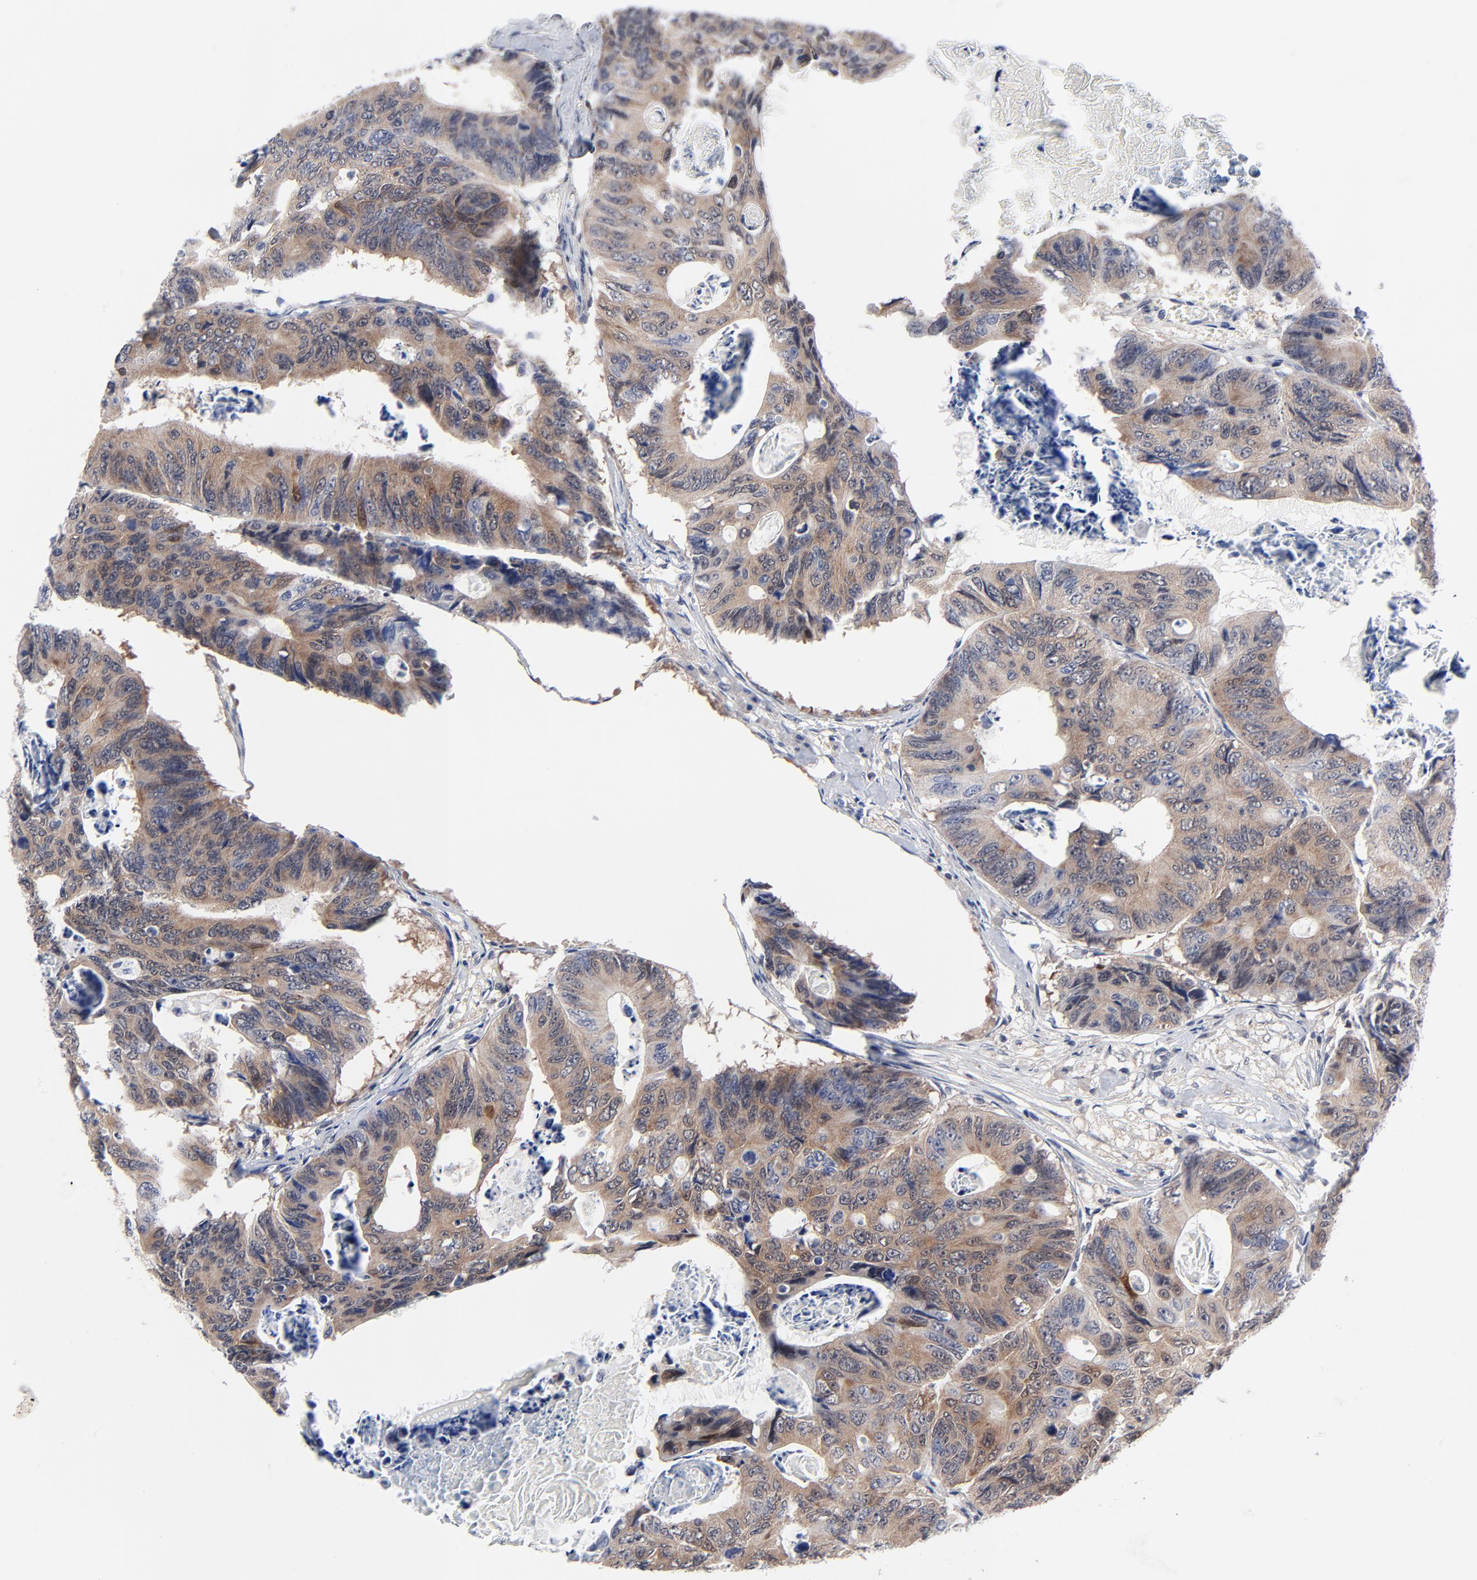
{"staining": {"intensity": "weak", "quantity": "25%-75%", "location": "cytoplasmic/membranous"}, "tissue": "colorectal cancer", "cell_type": "Tumor cells", "image_type": "cancer", "snomed": [{"axis": "morphology", "description": "Adenocarcinoma, NOS"}, {"axis": "topography", "description": "Colon"}], "caption": "Protein staining exhibits weak cytoplasmic/membranous expression in about 25%-75% of tumor cells in colorectal cancer (adenocarcinoma).", "gene": "RPS6KB1", "patient": {"sex": "female", "age": 55}}